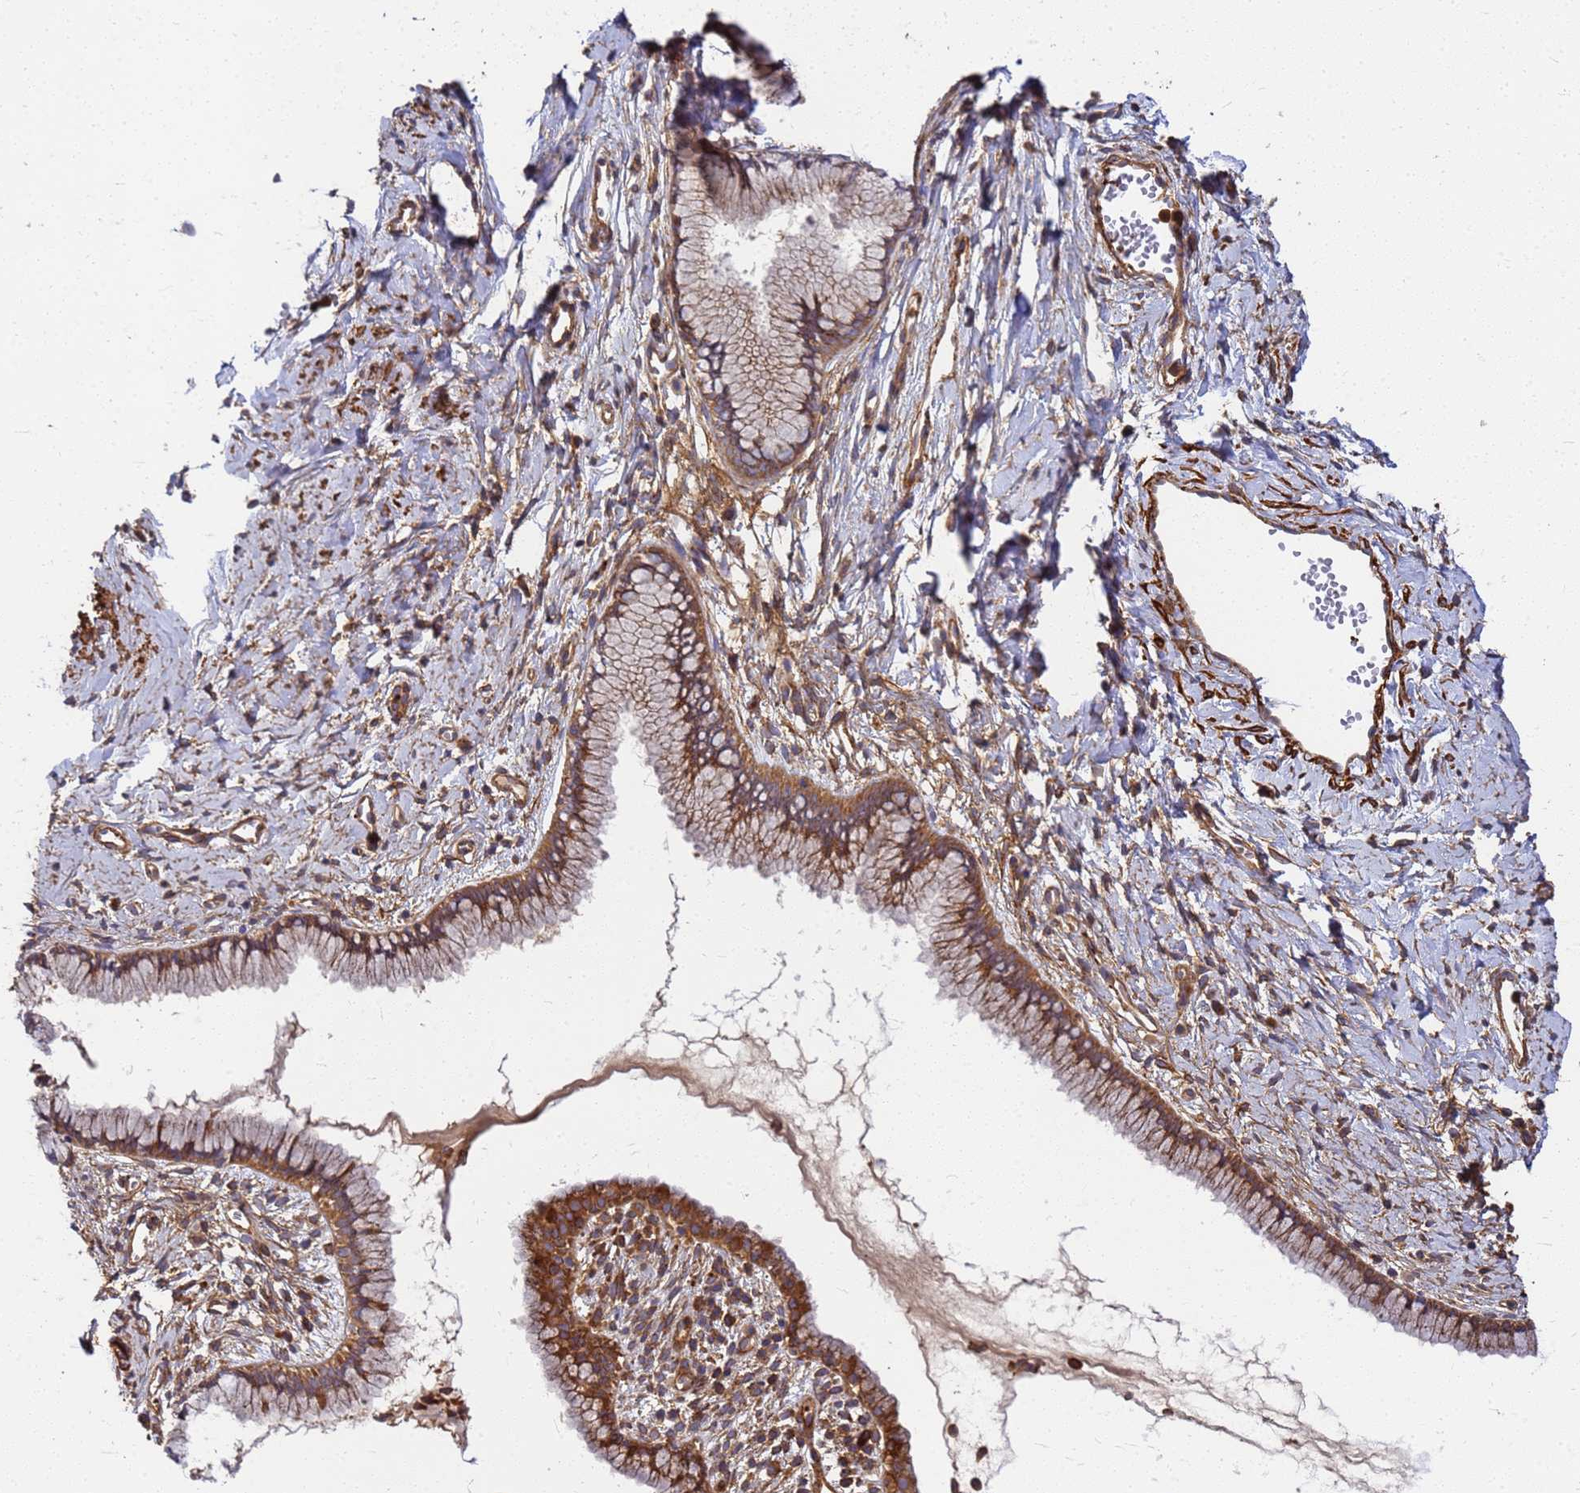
{"staining": {"intensity": "moderate", "quantity": ">75%", "location": "cytoplasmic/membranous"}, "tissue": "cervix", "cell_type": "Glandular cells", "image_type": "normal", "snomed": [{"axis": "morphology", "description": "Normal tissue, NOS"}, {"axis": "topography", "description": "Cervix"}], "caption": "Protein staining demonstrates moderate cytoplasmic/membranous expression in about >75% of glandular cells in unremarkable cervix. (IHC, brightfield microscopy, high magnification).", "gene": "C2CD5", "patient": {"sex": "female", "age": 40}}